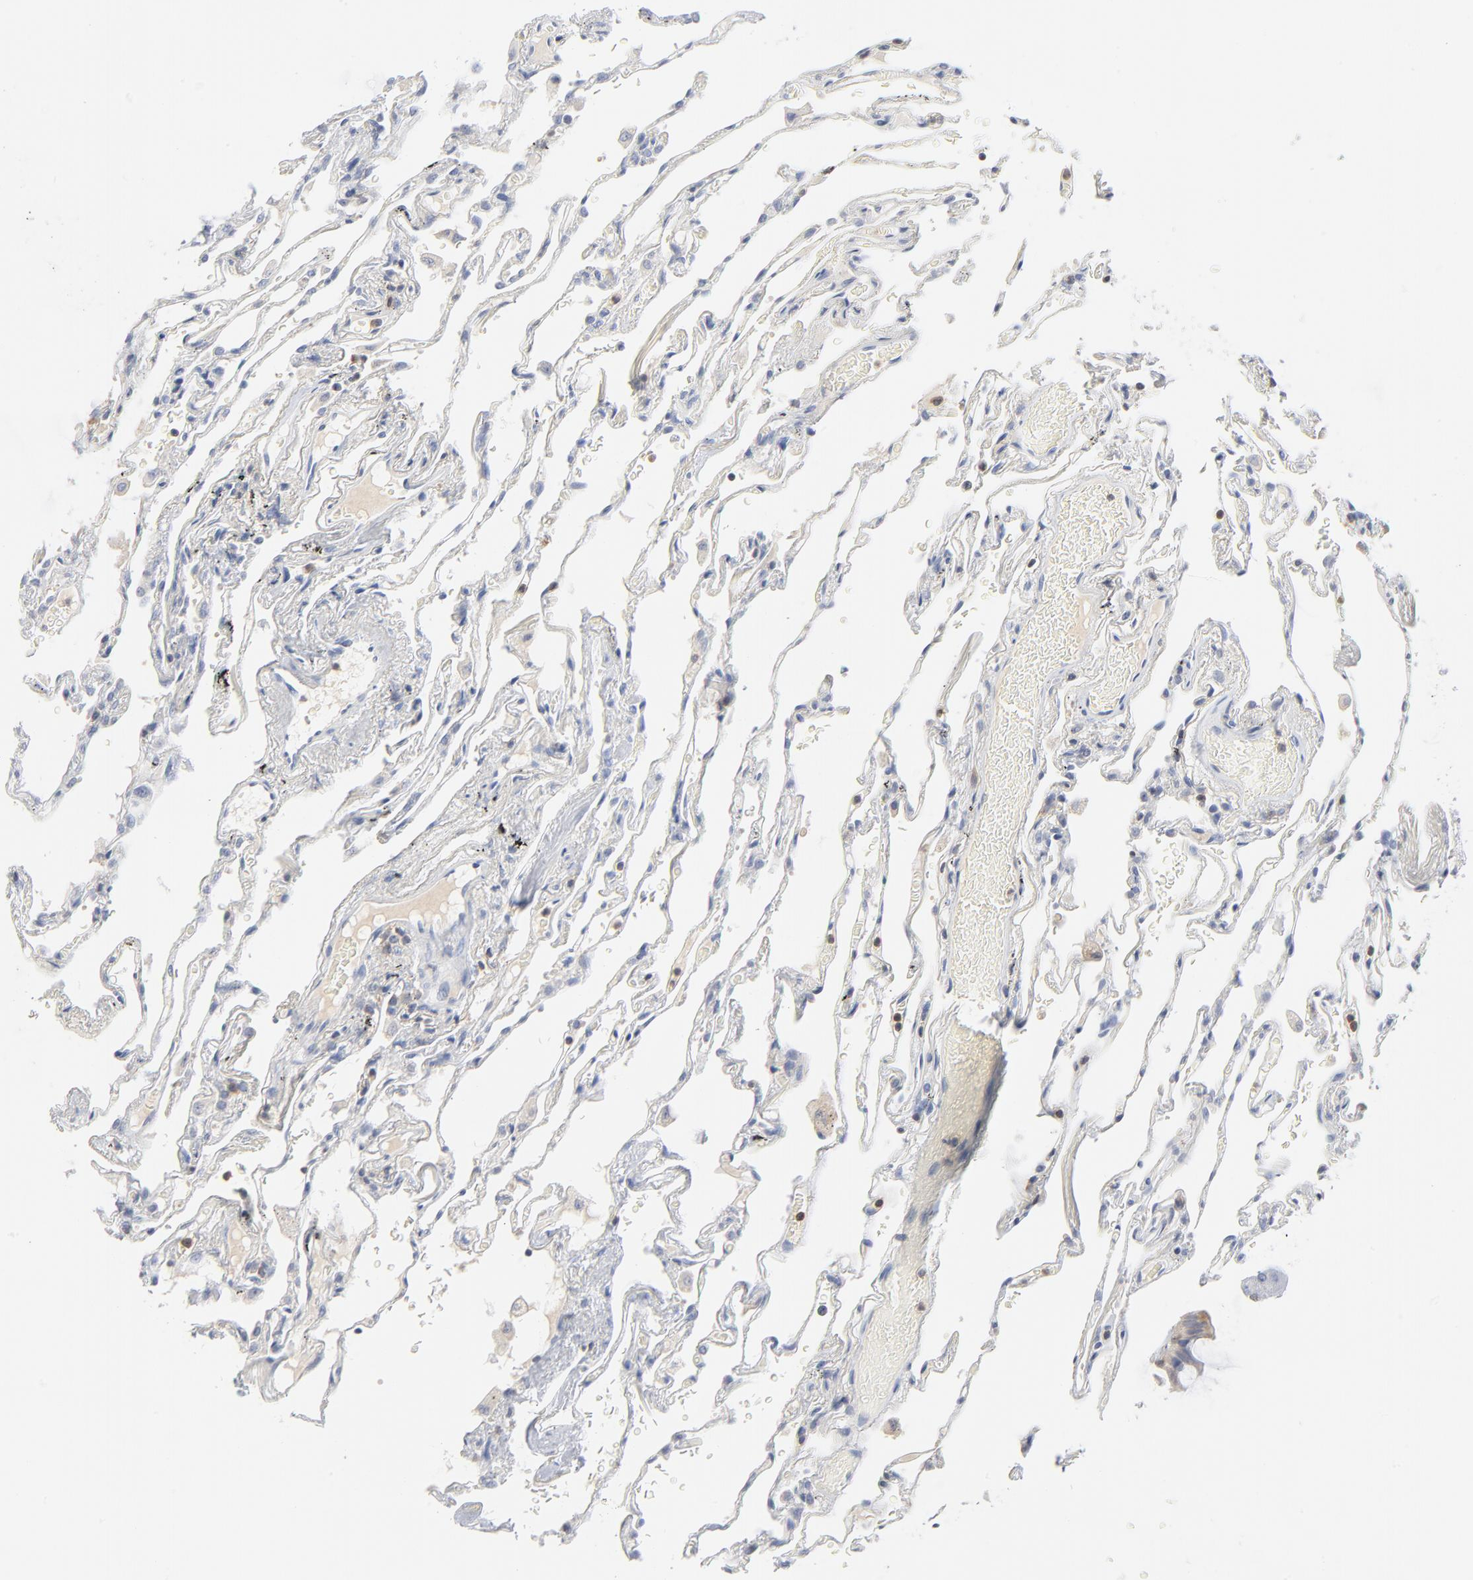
{"staining": {"intensity": "negative", "quantity": "none", "location": "none"}, "tissue": "lung", "cell_type": "Alveolar cells", "image_type": "normal", "snomed": [{"axis": "morphology", "description": "Normal tissue, NOS"}, {"axis": "morphology", "description": "Inflammation, NOS"}, {"axis": "topography", "description": "Lung"}], "caption": "DAB immunohistochemical staining of unremarkable lung displays no significant positivity in alveolar cells.", "gene": "PTK2B", "patient": {"sex": "male", "age": 69}}